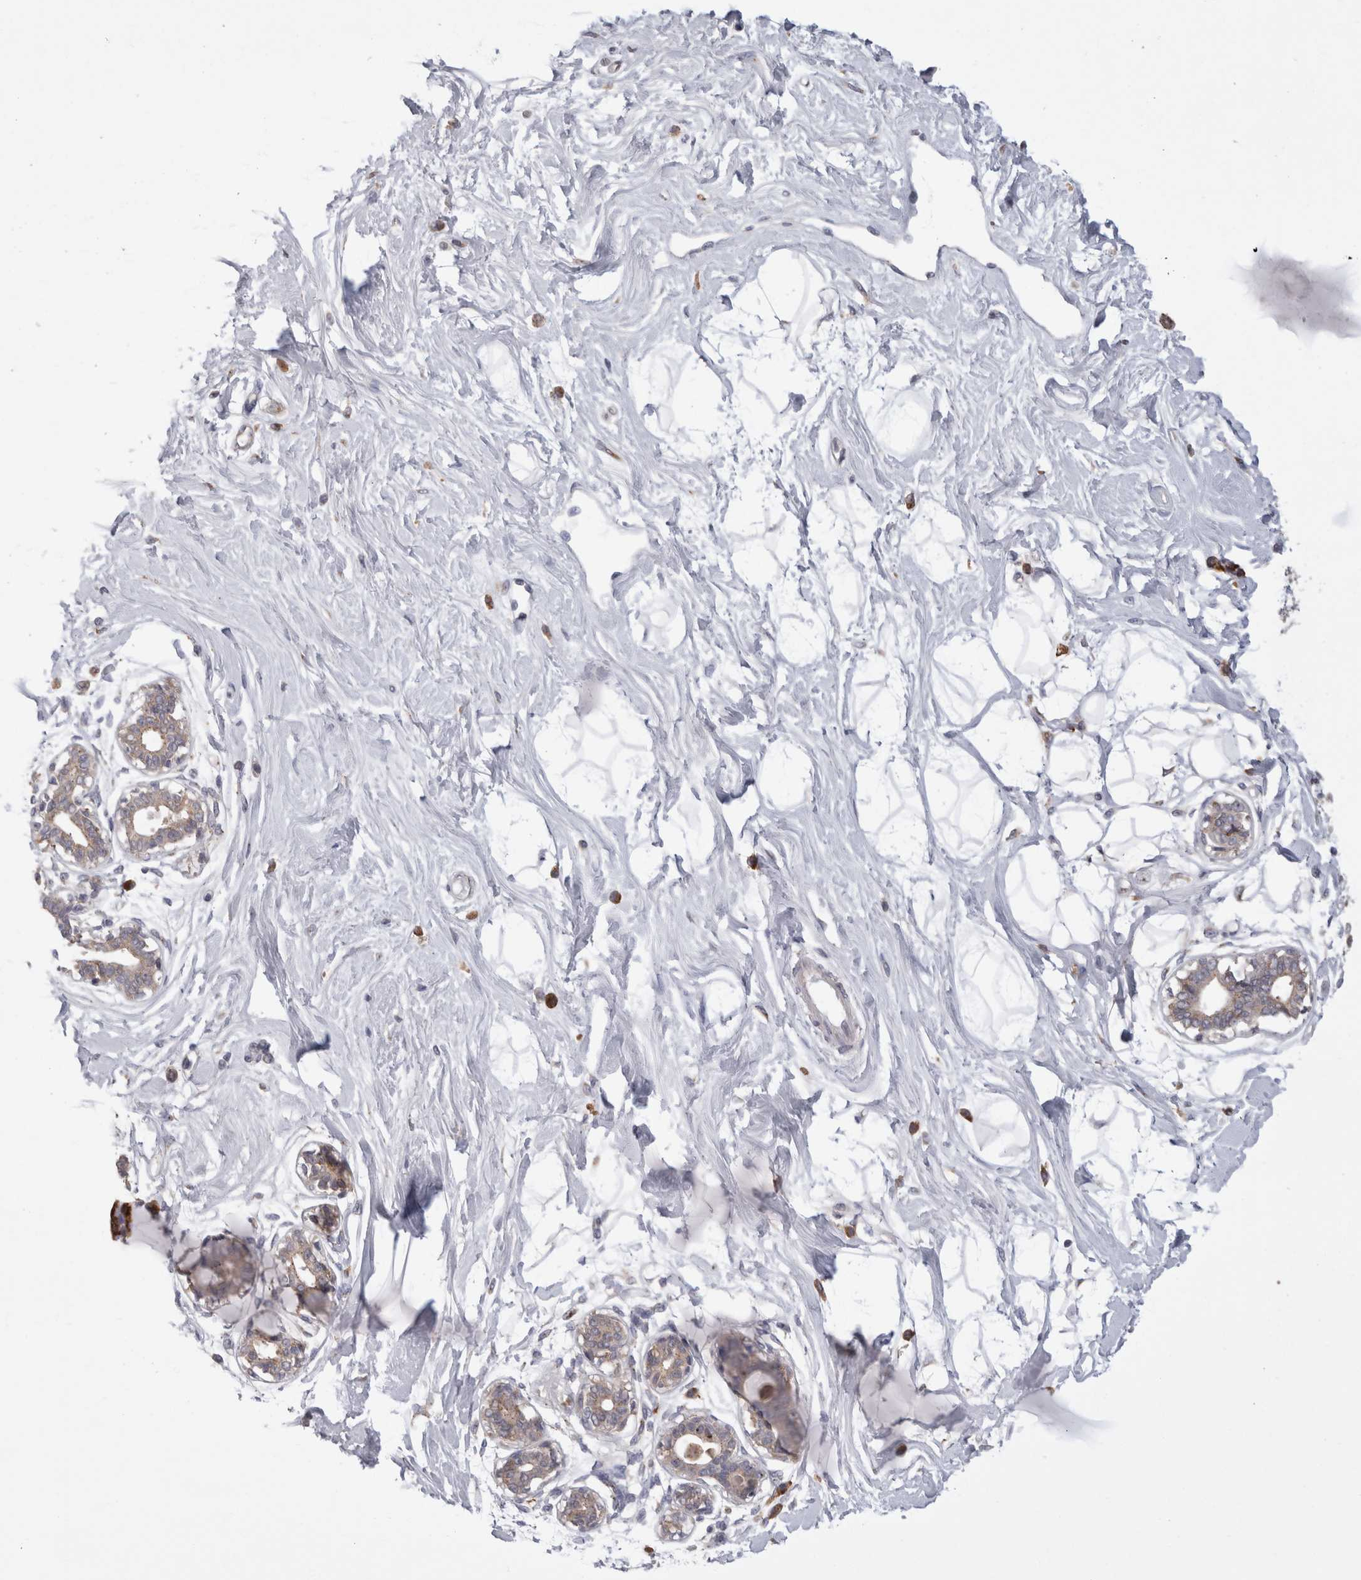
{"staining": {"intensity": "negative", "quantity": "none", "location": "none"}, "tissue": "breast", "cell_type": "Adipocytes", "image_type": "normal", "snomed": [{"axis": "morphology", "description": "Normal tissue, NOS"}, {"axis": "topography", "description": "Breast"}], "caption": "This micrograph is of normal breast stained with immunohistochemistry to label a protein in brown with the nuclei are counter-stained blue. There is no expression in adipocytes. (IHC, brightfield microscopy, high magnification).", "gene": "ZNF341", "patient": {"sex": "female", "age": 45}}